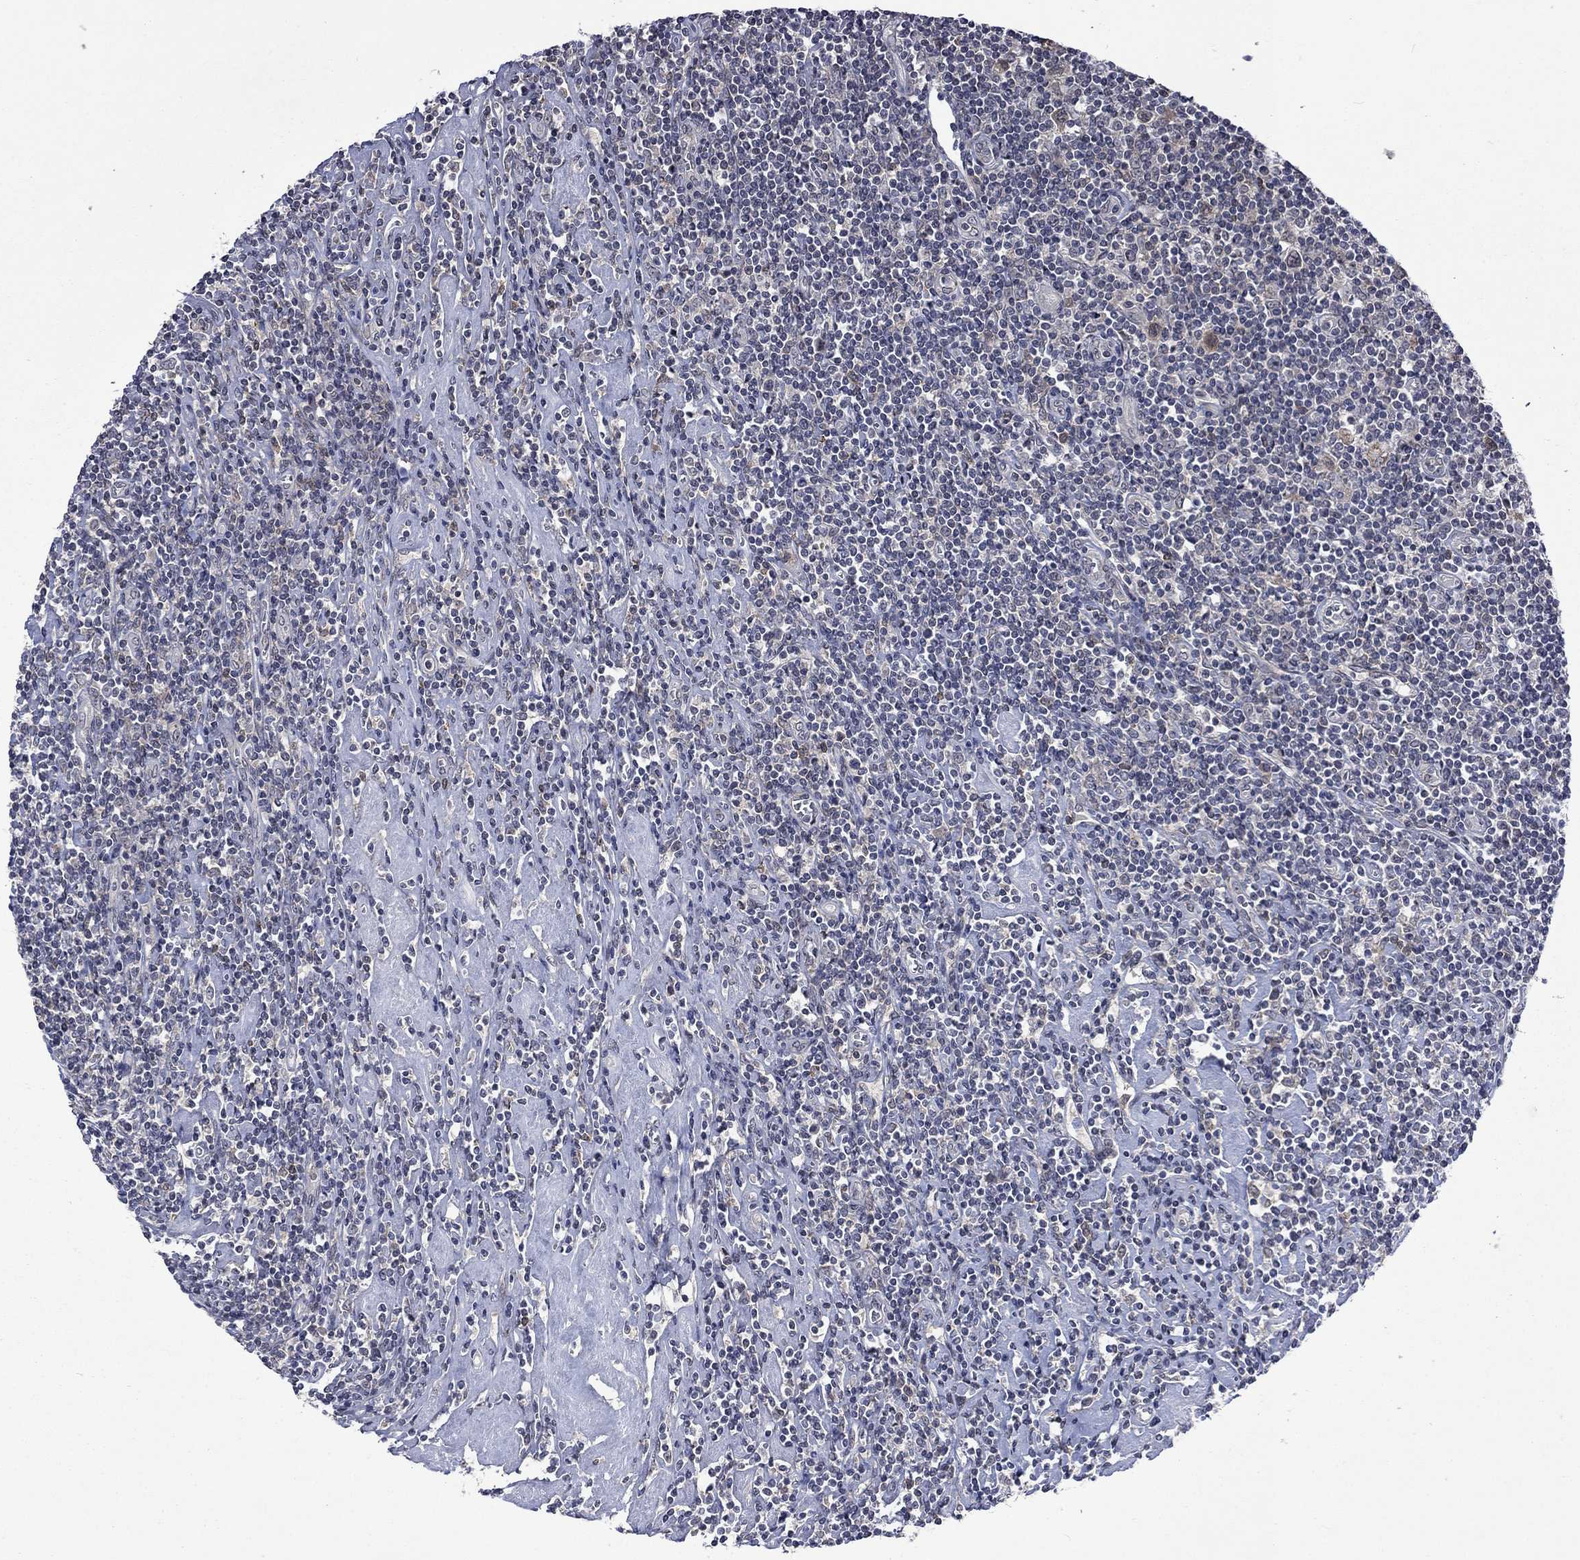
{"staining": {"intensity": "negative", "quantity": "none", "location": "none"}, "tissue": "lymphoma", "cell_type": "Tumor cells", "image_type": "cancer", "snomed": [{"axis": "morphology", "description": "Hodgkin's disease, NOS"}, {"axis": "topography", "description": "Lymph node"}], "caption": "IHC micrograph of human lymphoma stained for a protein (brown), which reveals no positivity in tumor cells.", "gene": "PPP1R9A", "patient": {"sex": "male", "age": 40}}